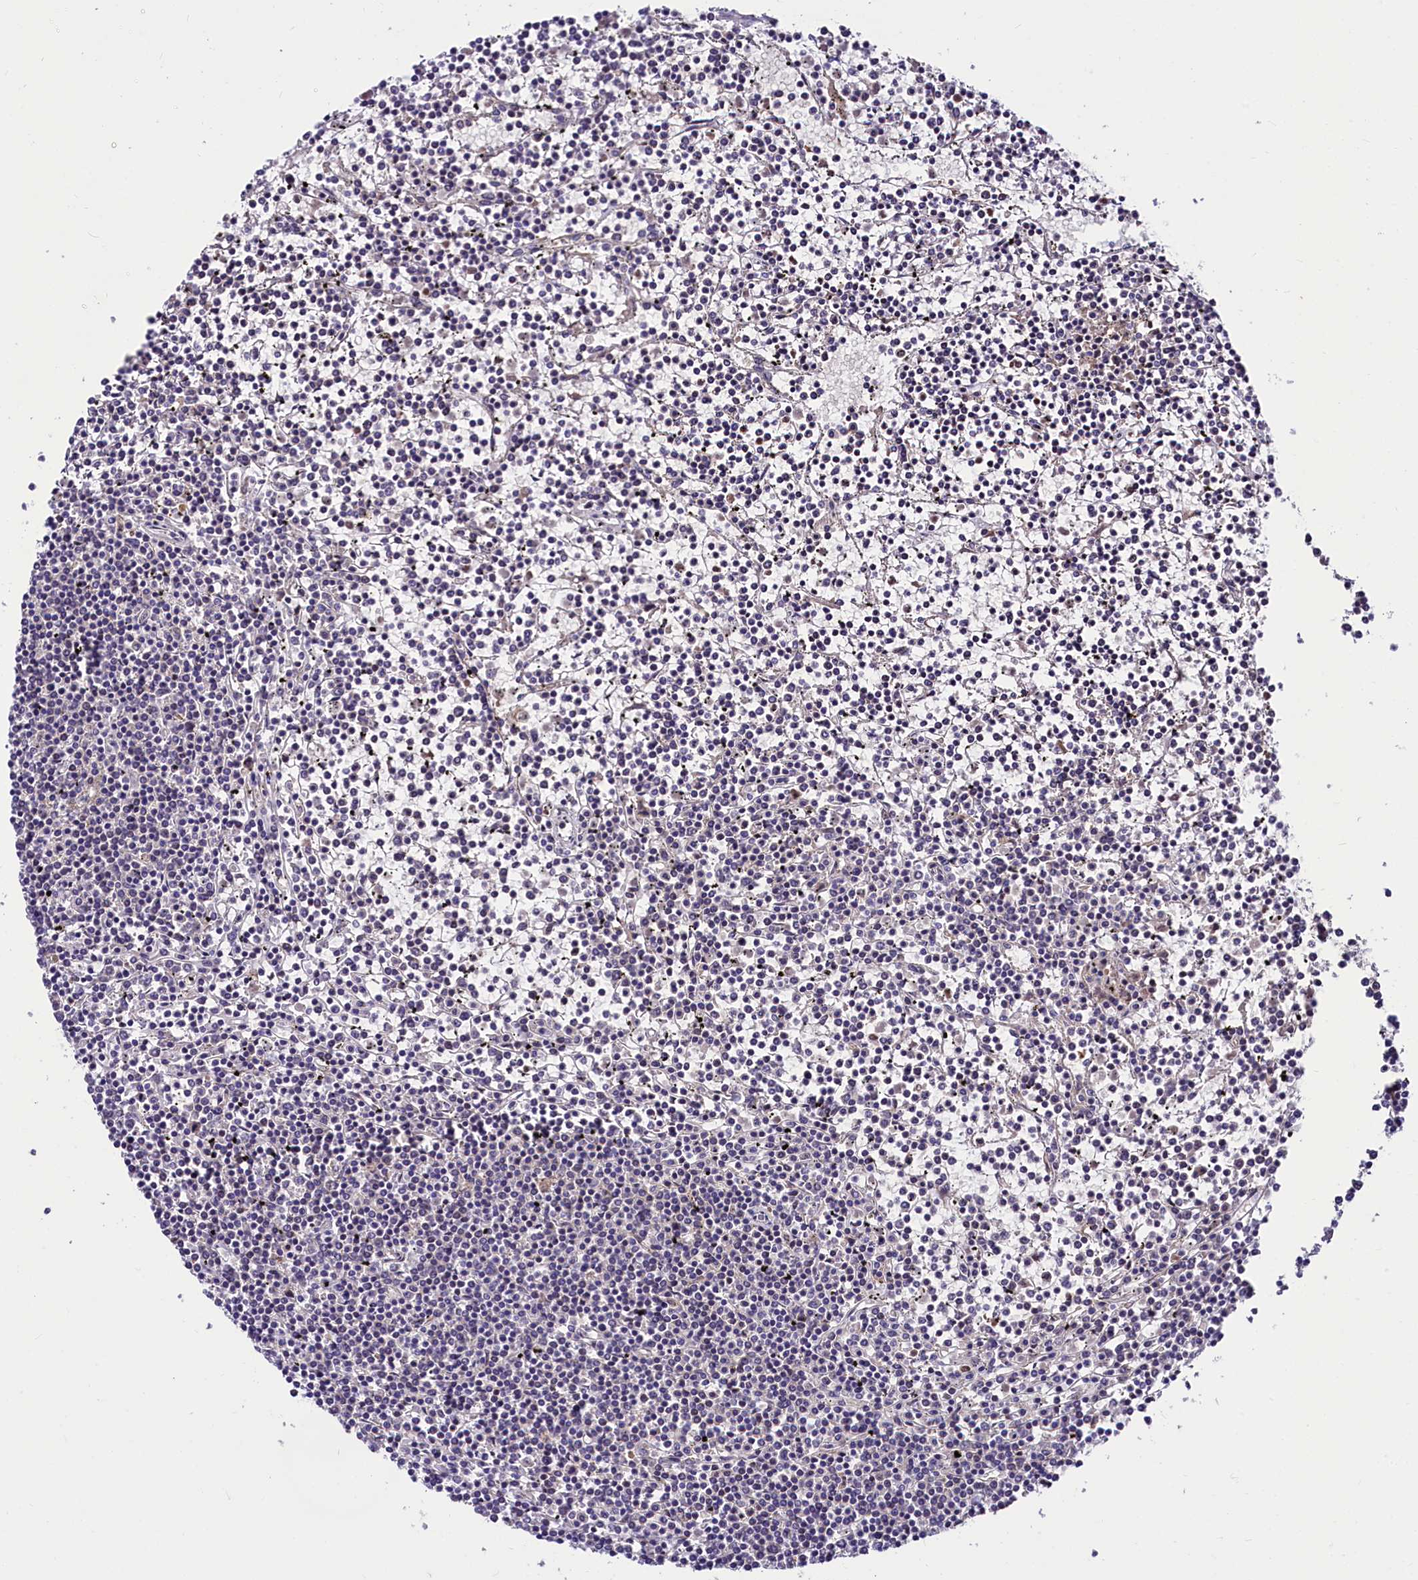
{"staining": {"intensity": "negative", "quantity": "none", "location": "none"}, "tissue": "lymphoma", "cell_type": "Tumor cells", "image_type": "cancer", "snomed": [{"axis": "morphology", "description": "Malignant lymphoma, non-Hodgkin's type, Low grade"}, {"axis": "topography", "description": "Spleen"}], "caption": "The IHC image has no significant positivity in tumor cells of lymphoma tissue.", "gene": "ABHD5", "patient": {"sex": "female", "age": 19}}